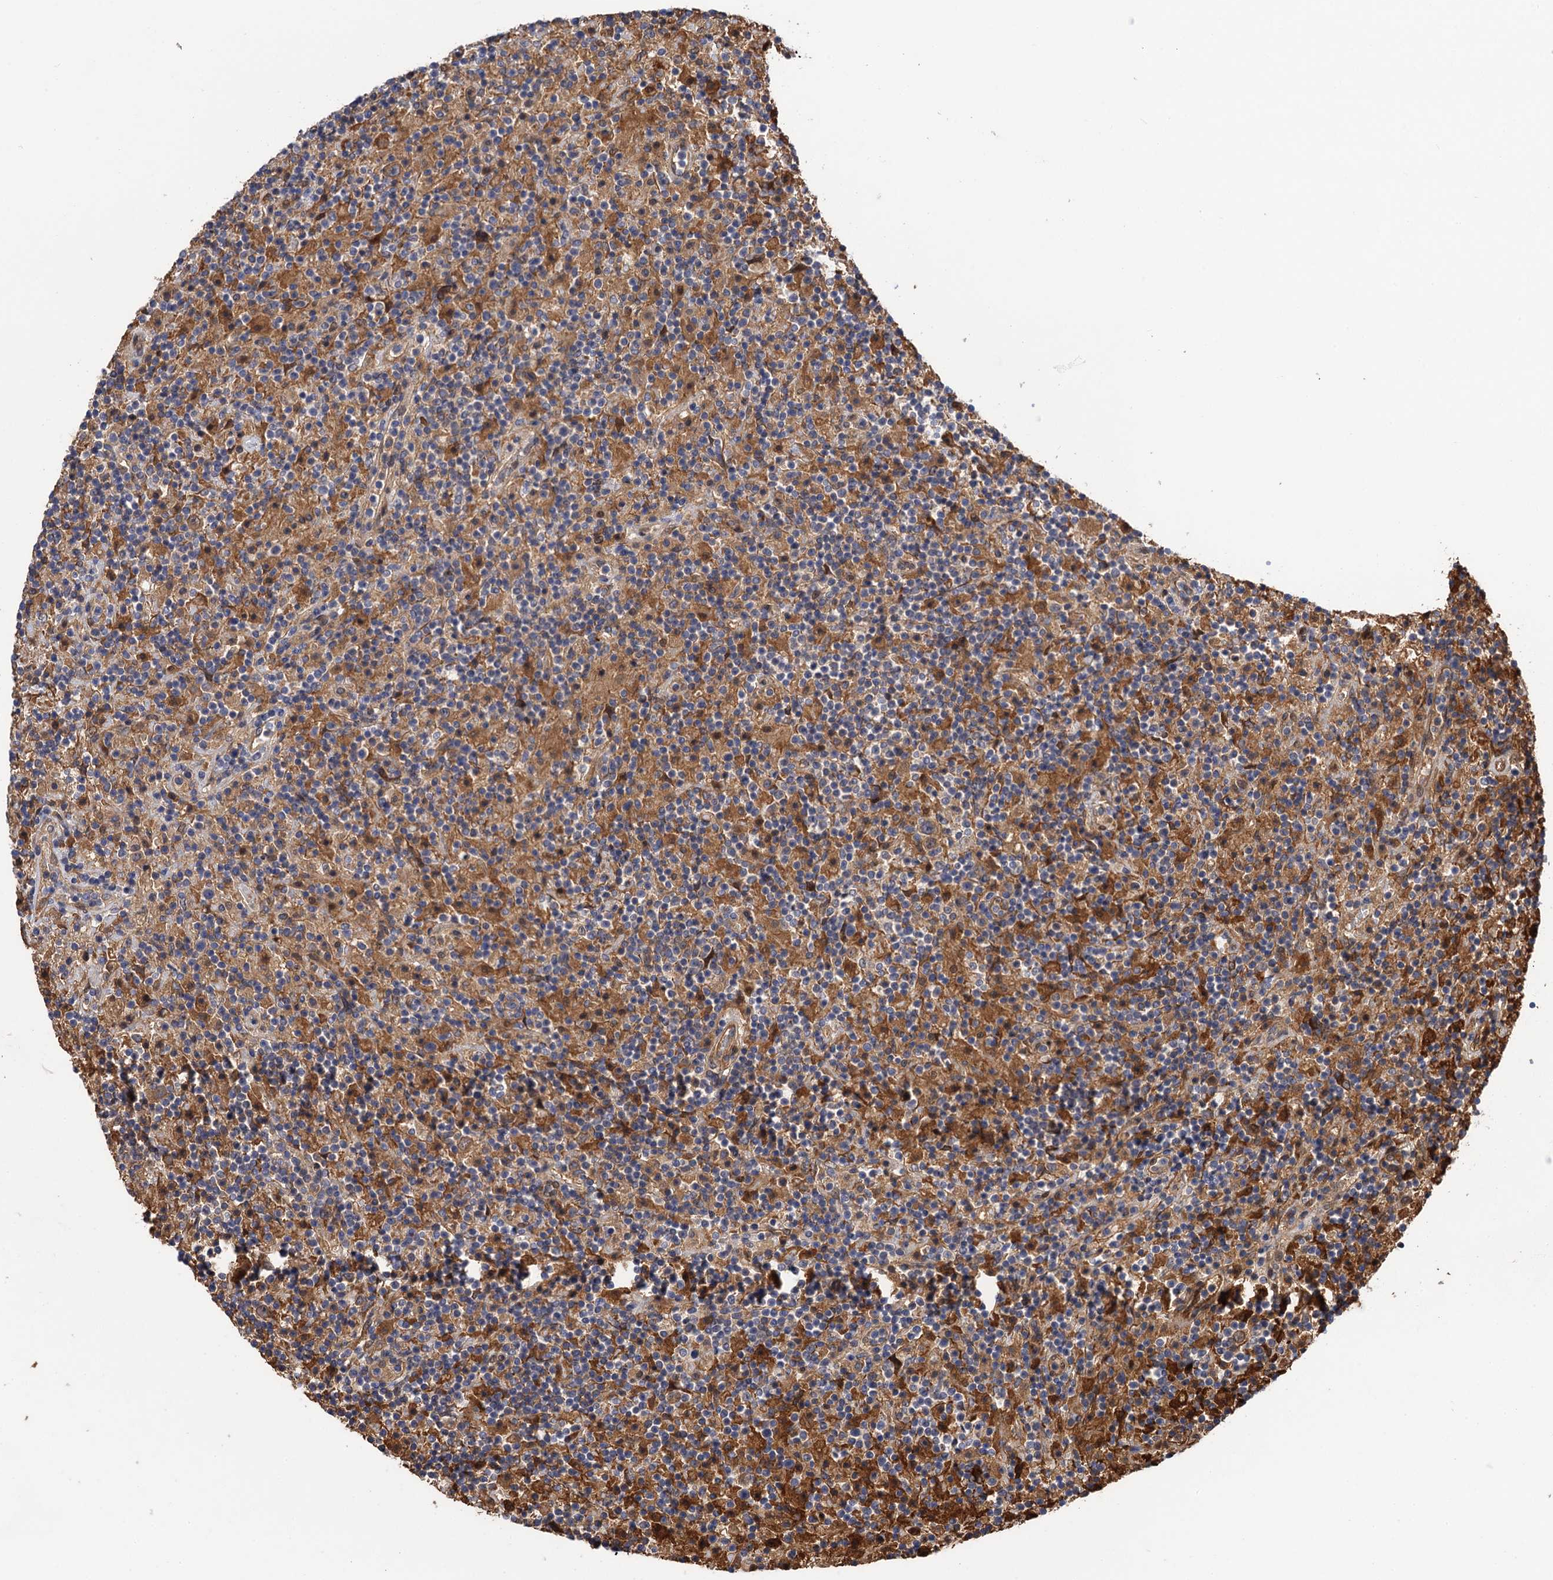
{"staining": {"intensity": "moderate", "quantity": ">75%", "location": "cytoplasmic/membranous"}, "tissue": "lymphoma", "cell_type": "Tumor cells", "image_type": "cancer", "snomed": [{"axis": "morphology", "description": "Hodgkin's disease, NOS"}, {"axis": "topography", "description": "Lymph node"}], "caption": "Moderate cytoplasmic/membranous positivity is seen in approximately >75% of tumor cells in Hodgkin's disease.", "gene": "NEK8", "patient": {"sex": "male", "age": 70}}